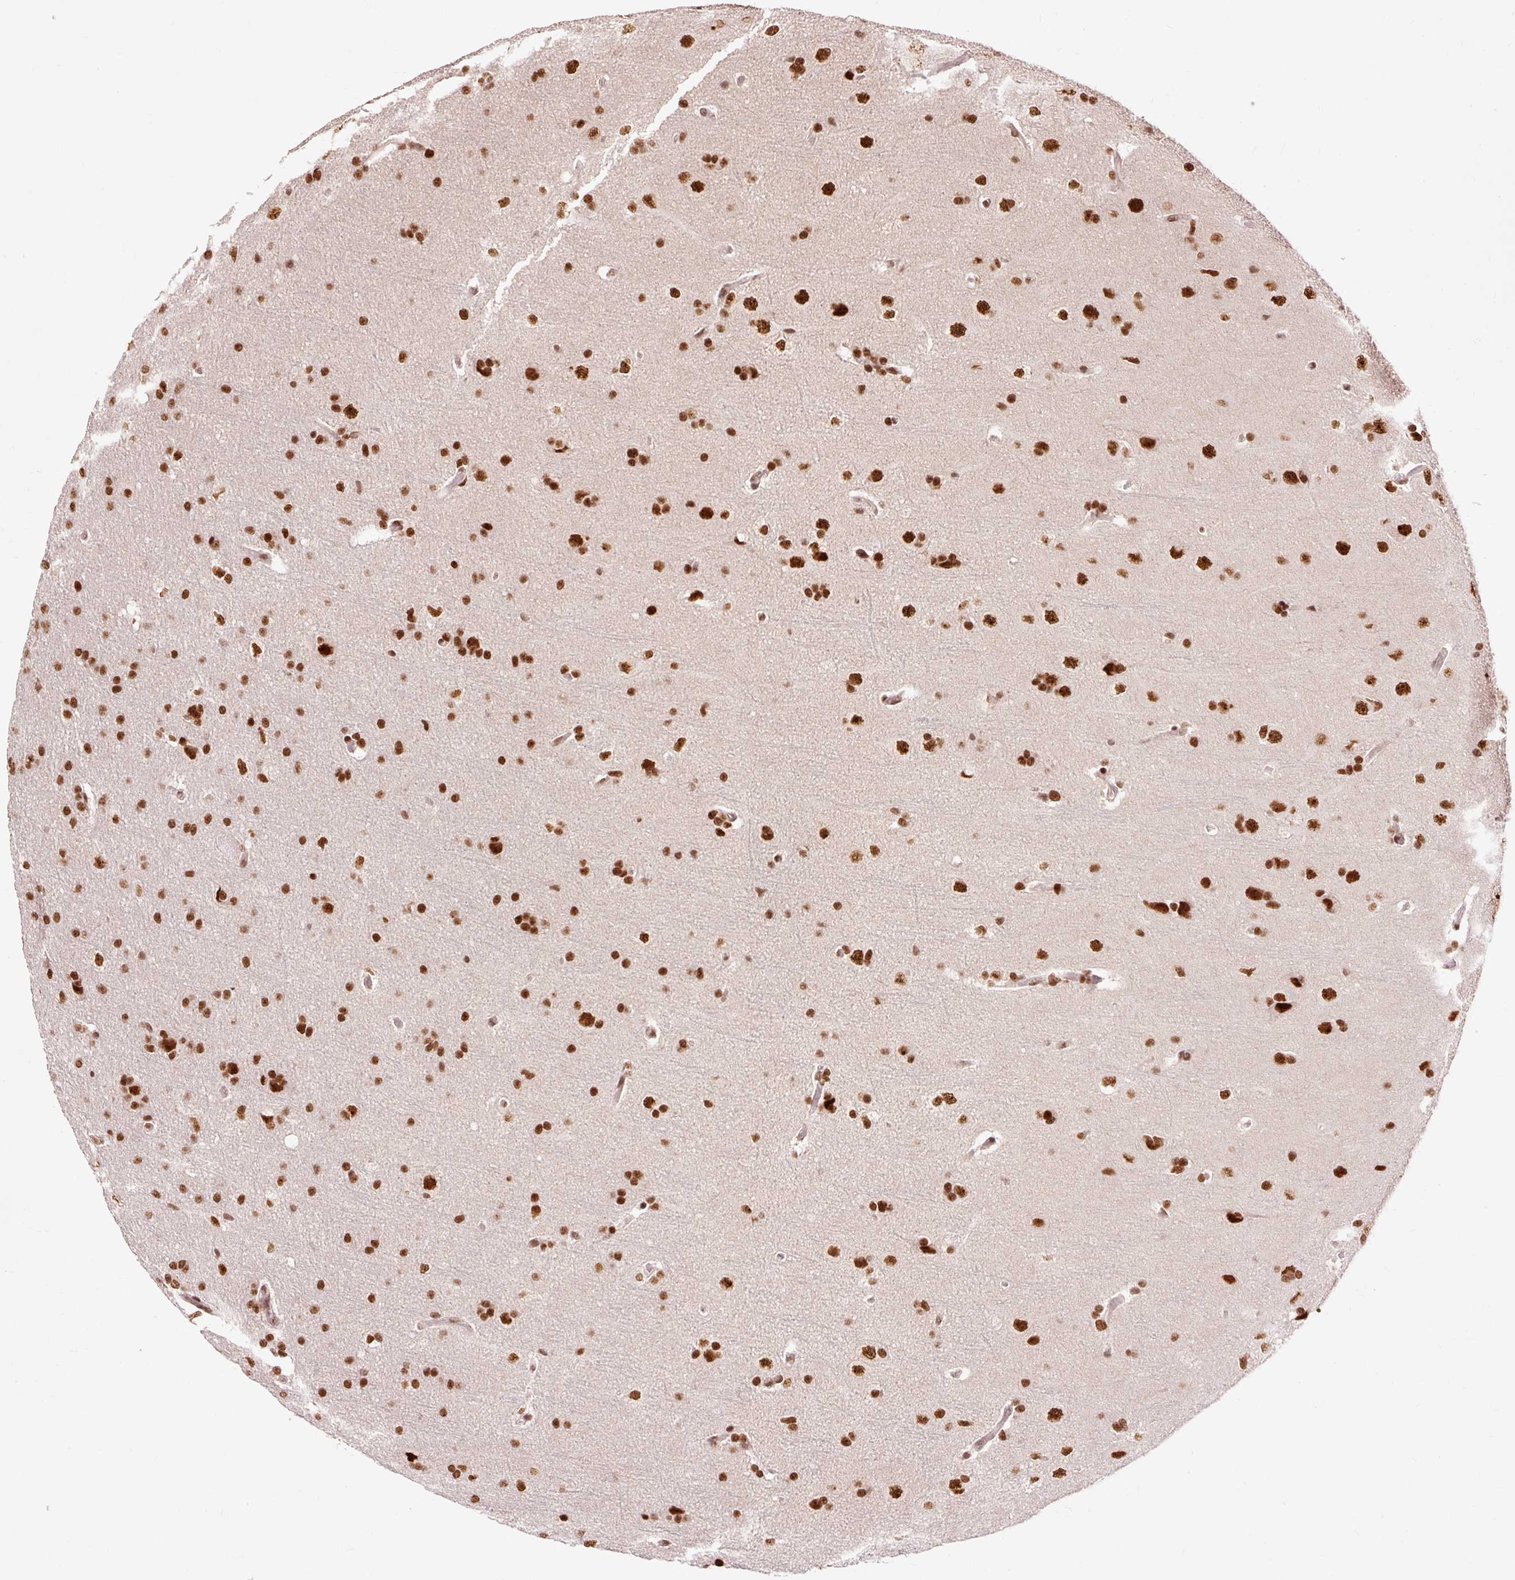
{"staining": {"intensity": "strong", "quantity": ">75%", "location": "nuclear"}, "tissue": "glioma", "cell_type": "Tumor cells", "image_type": "cancer", "snomed": [{"axis": "morphology", "description": "Glioma, malignant, High grade"}, {"axis": "topography", "description": "Brain"}], "caption": "The immunohistochemical stain shows strong nuclear expression in tumor cells of malignant glioma (high-grade) tissue.", "gene": "ZBTB44", "patient": {"sex": "male", "age": 56}}